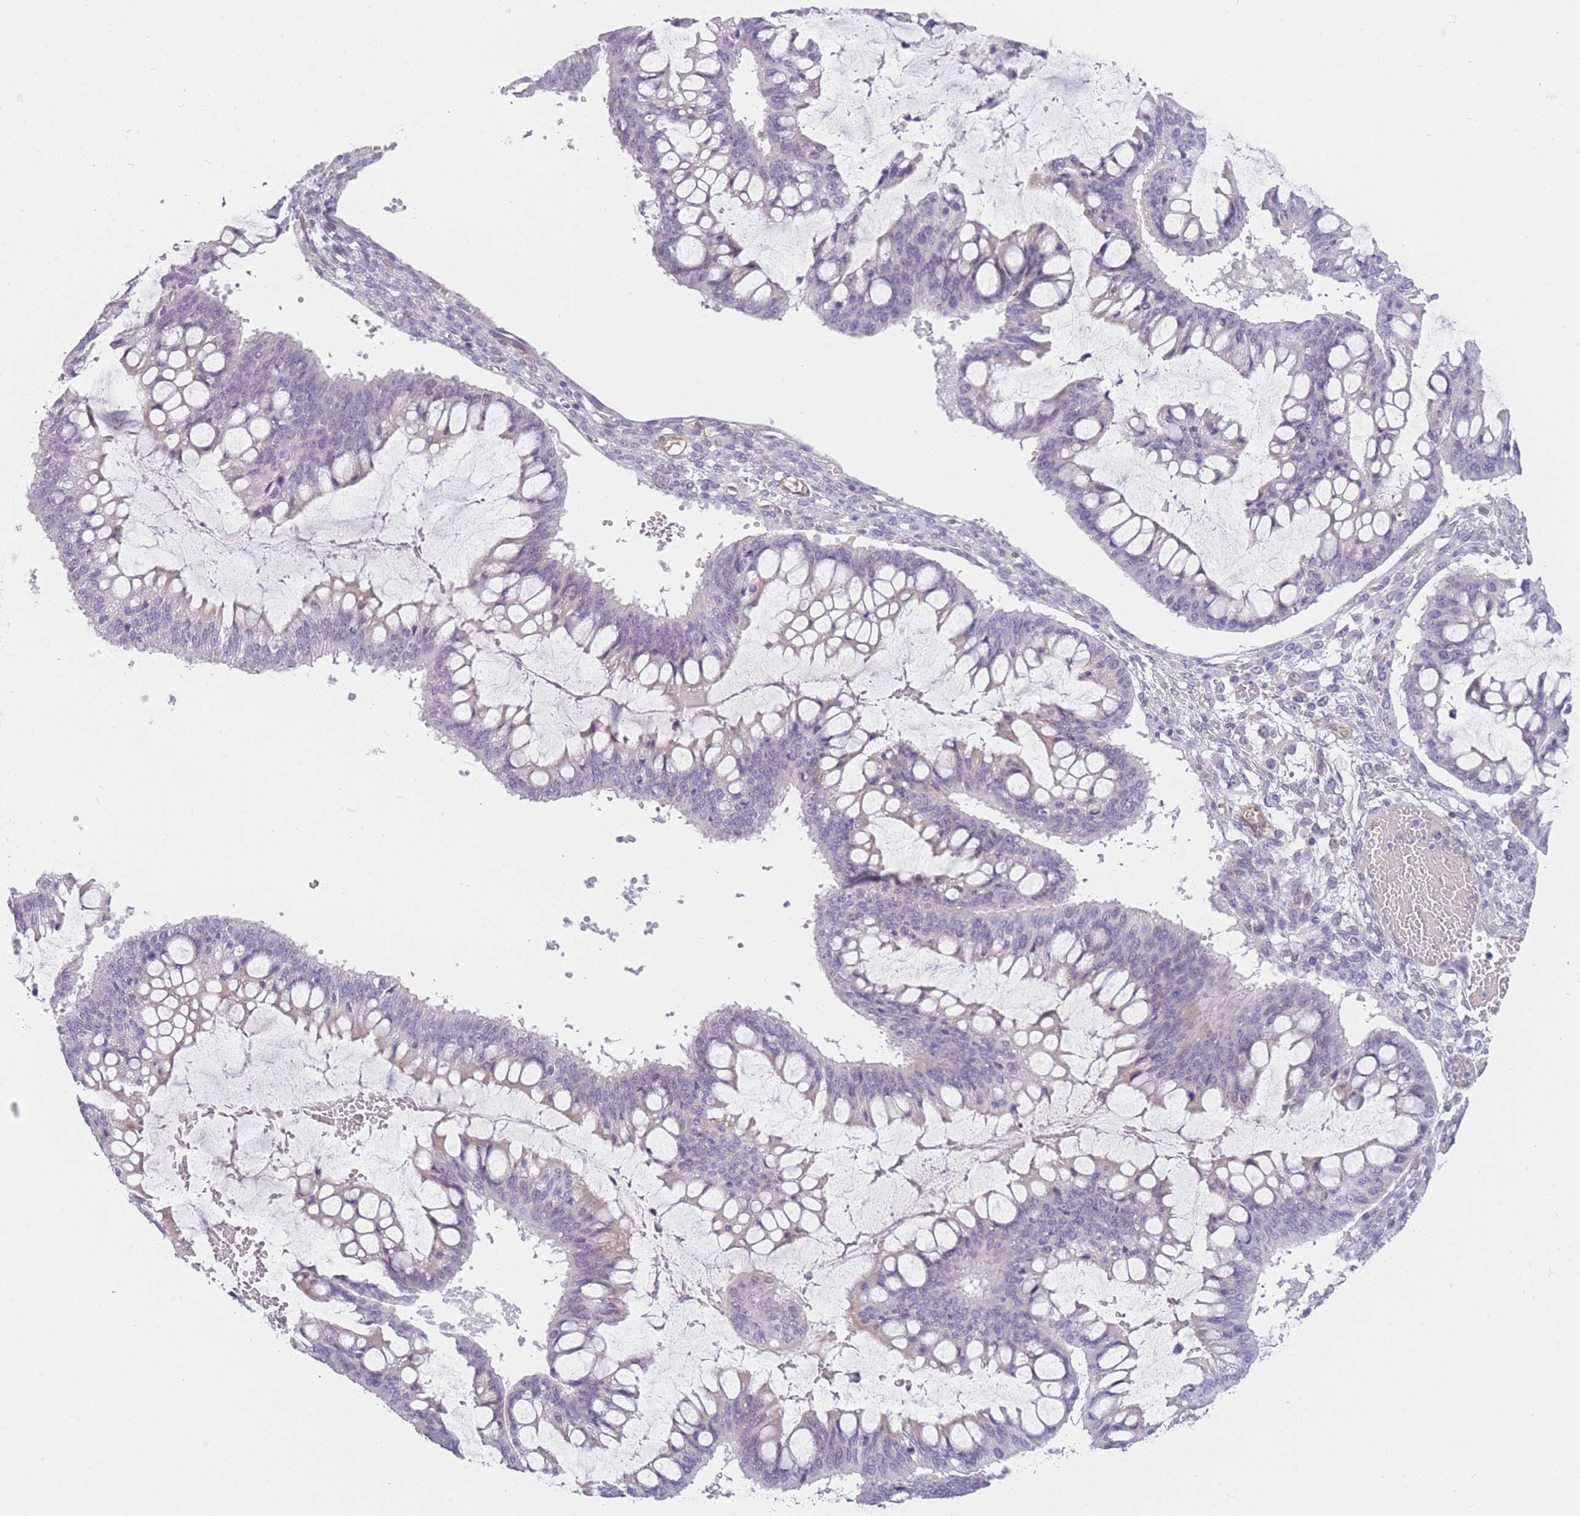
{"staining": {"intensity": "negative", "quantity": "none", "location": "none"}, "tissue": "ovarian cancer", "cell_type": "Tumor cells", "image_type": "cancer", "snomed": [{"axis": "morphology", "description": "Cystadenocarcinoma, mucinous, NOS"}, {"axis": "topography", "description": "Ovary"}], "caption": "Tumor cells are negative for brown protein staining in ovarian cancer.", "gene": "SLC7A6", "patient": {"sex": "female", "age": 73}}